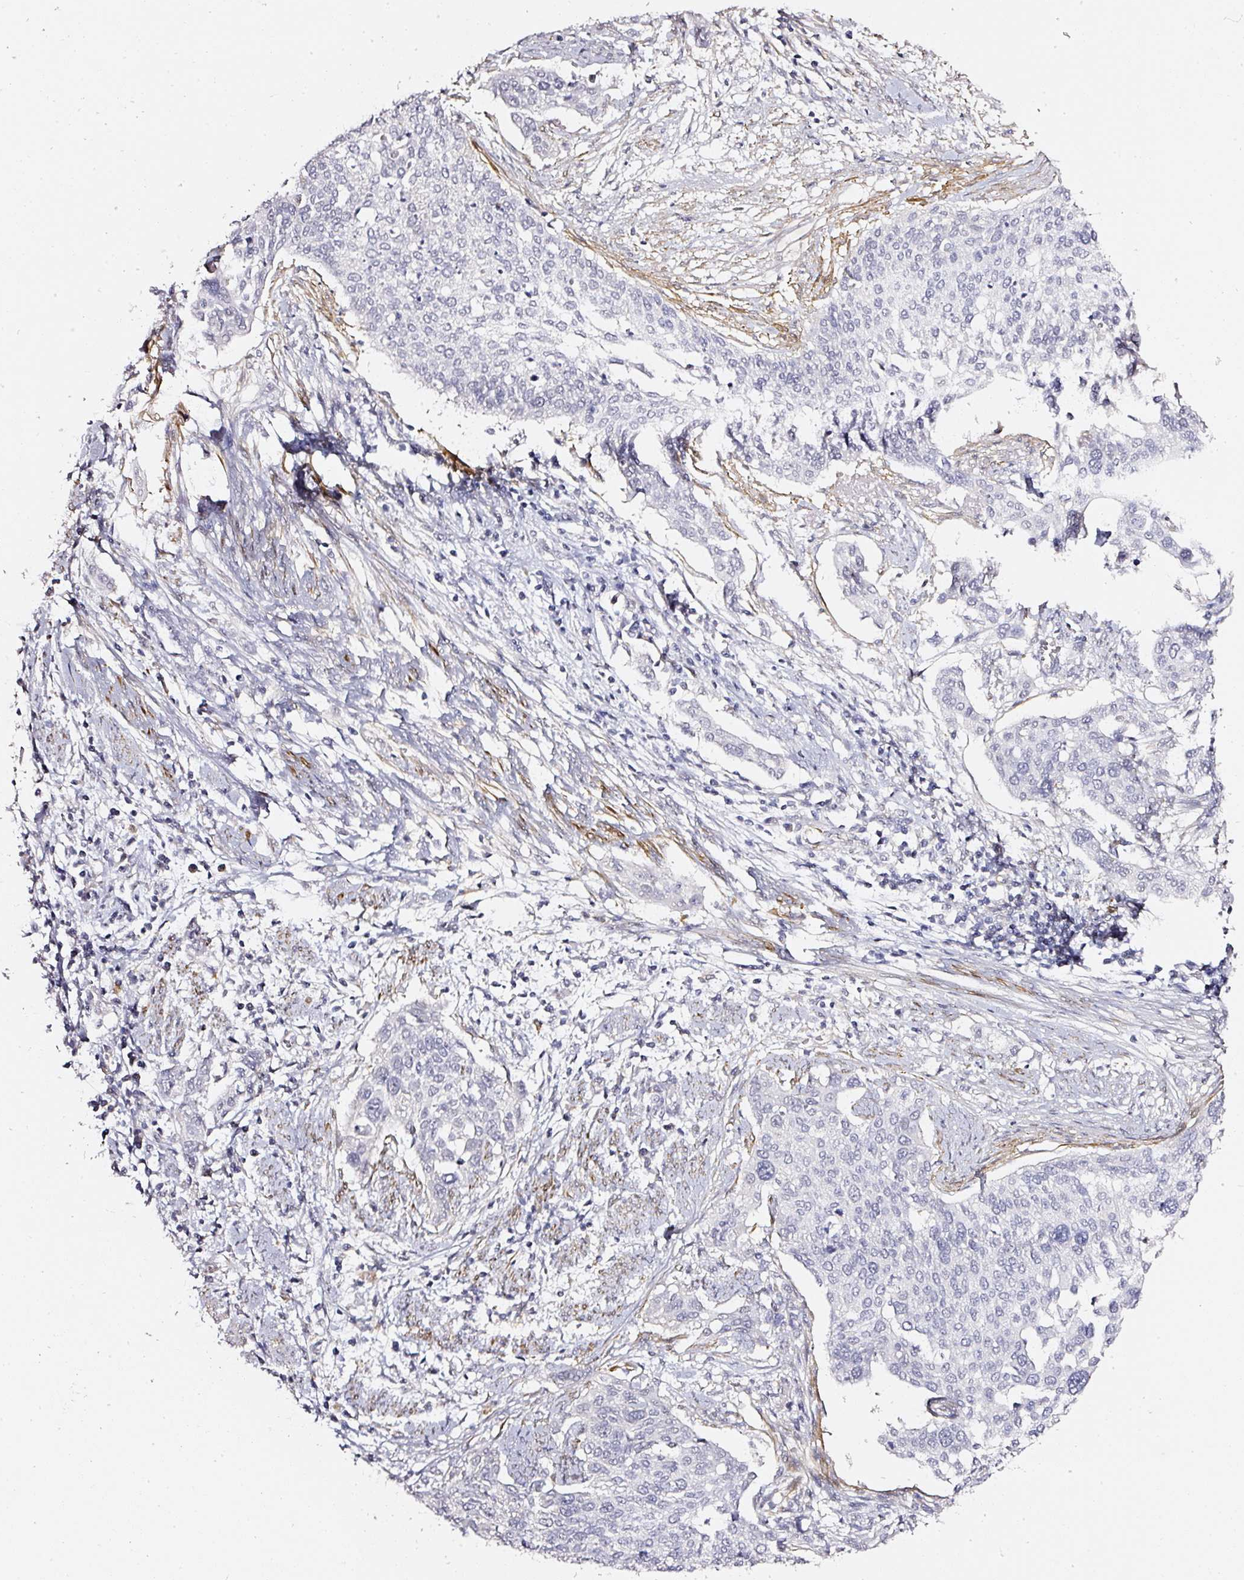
{"staining": {"intensity": "negative", "quantity": "none", "location": "none"}, "tissue": "cervical cancer", "cell_type": "Tumor cells", "image_type": "cancer", "snomed": [{"axis": "morphology", "description": "Squamous cell carcinoma, NOS"}, {"axis": "topography", "description": "Cervix"}], "caption": "Tumor cells show no significant positivity in squamous cell carcinoma (cervical). (Stains: DAB IHC with hematoxylin counter stain, Microscopy: brightfield microscopy at high magnification).", "gene": "TOGARAM1", "patient": {"sex": "female", "age": 44}}